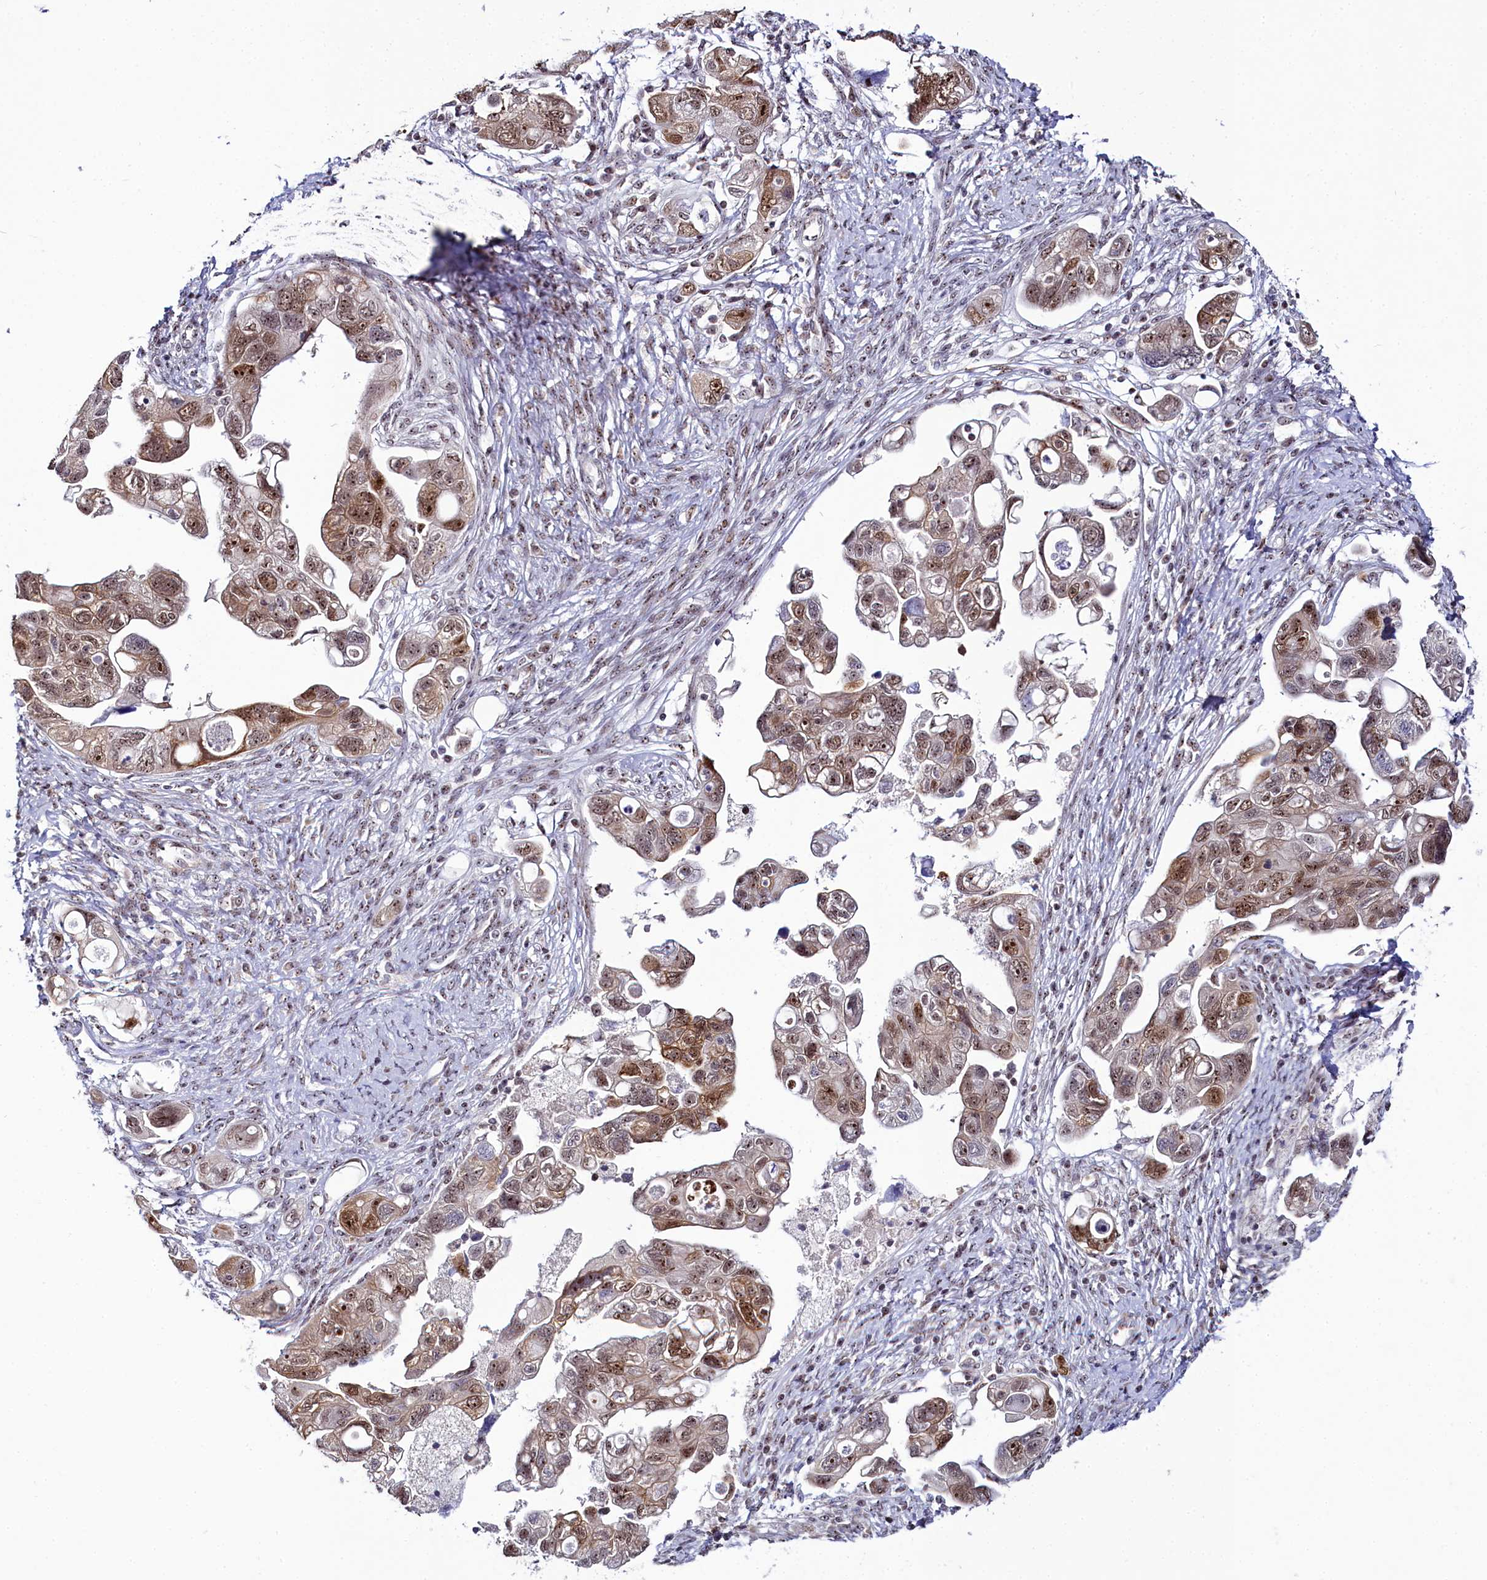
{"staining": {"intensity": "moderate", "quantity": ">75%", "location": "cytoplasmic/membranous,nuclear"}, "tissue": "ovarian cancer", "cell_type": "Tumor cells", "image_type": "cancer", "snomed": [{"axis": "morphology", "description": "Carcinoma, NOS"}, {"axis": "morphology", "description": "Cystadenocarcinoma, serous, NOS"}, {"axis": "topography", "description": "Ovary"}], "caption": "This photomicrograph displays IHC staining of human ovarian cancer (serous cystadenocarcinoma), with medium moderate cytoplasmic/membranous and nuclear expression in about >75% of tumor cells.", "gene": "TCOF1", "patient": {"sex": "female", "age": 69}}